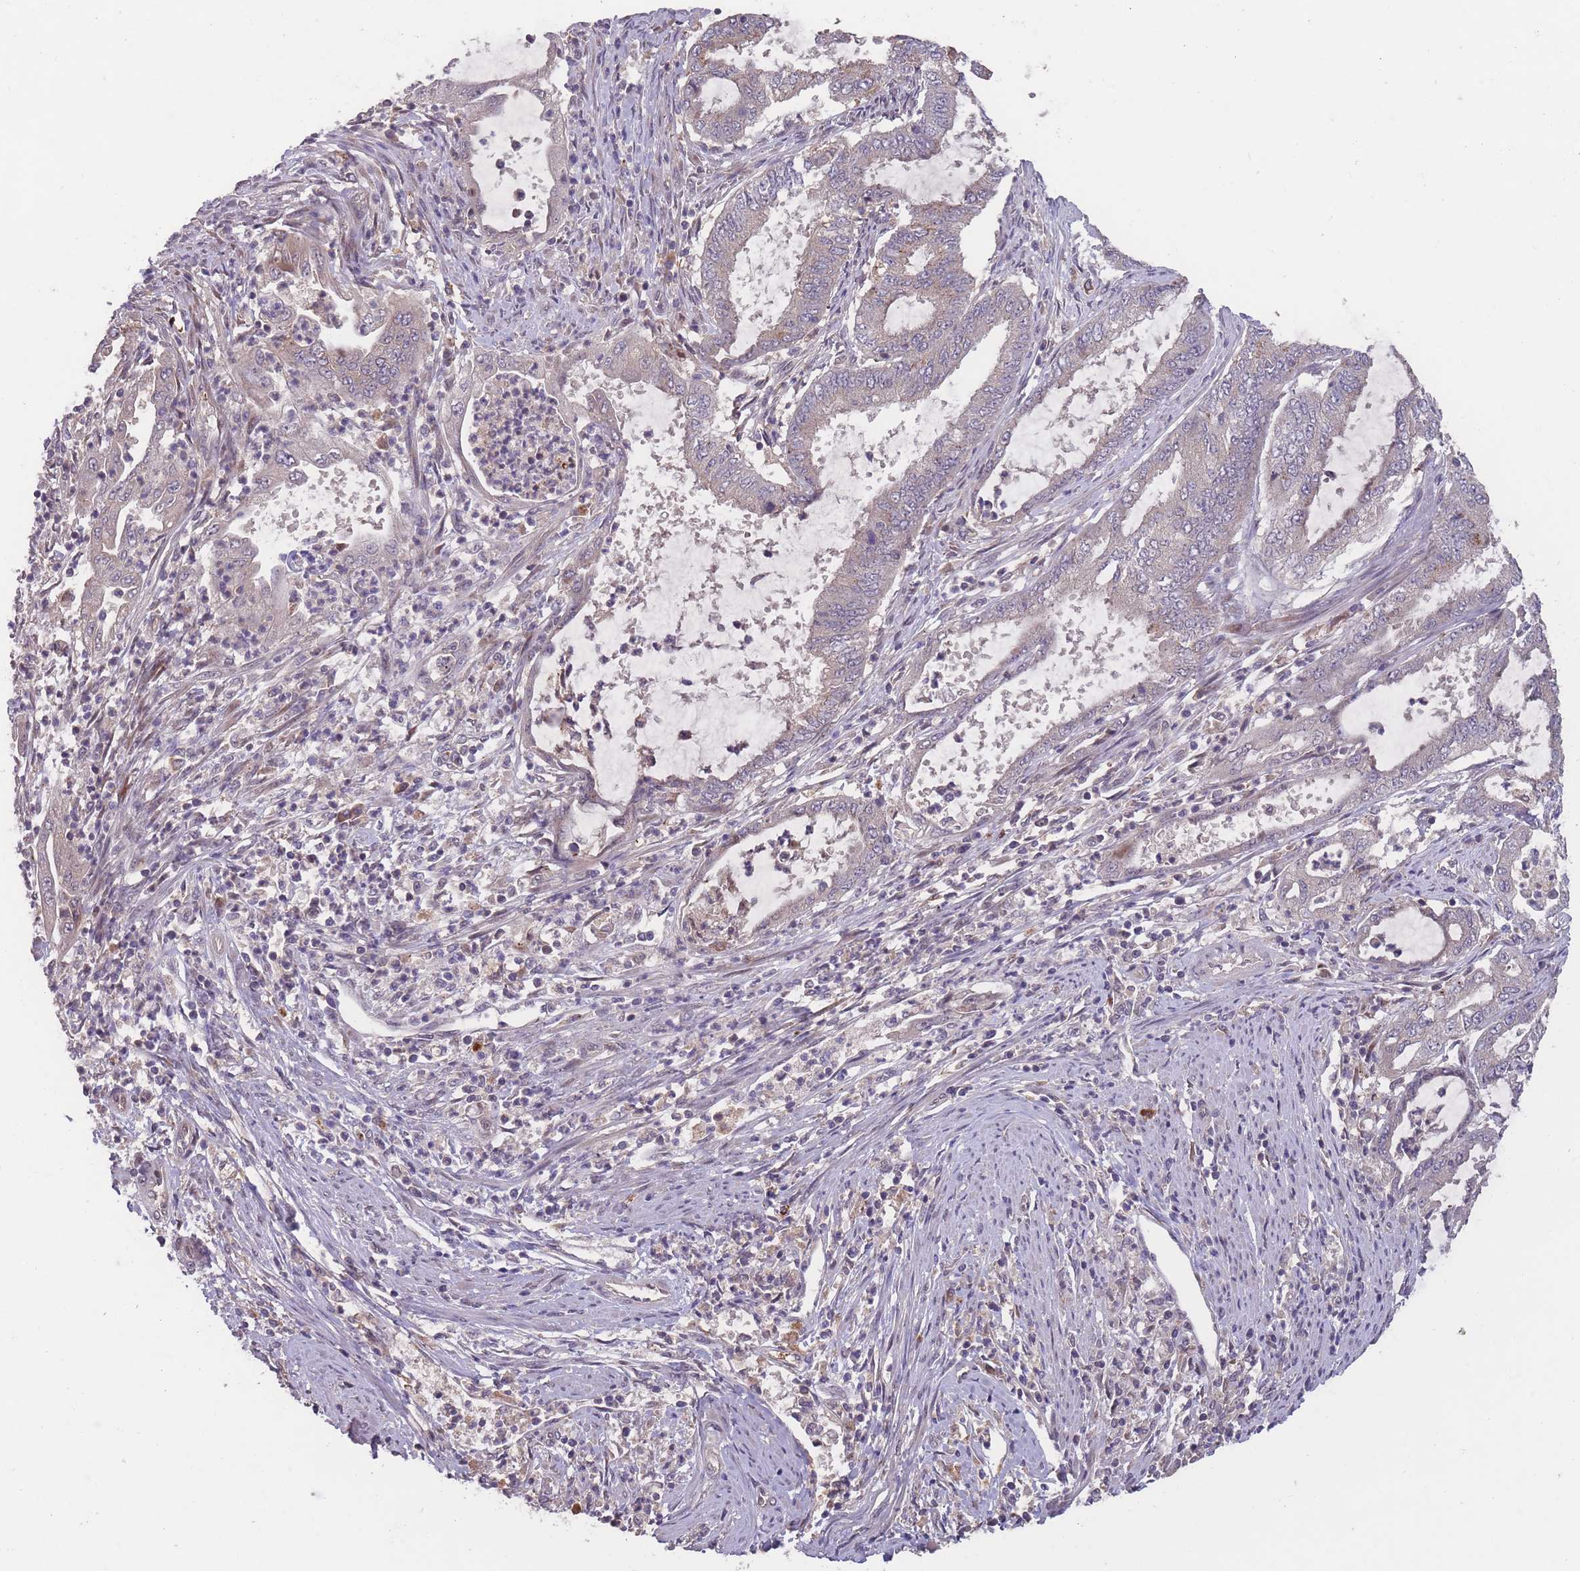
{"staining": {"intensity": "moderate", "quantity": "<25%", "location": "cytoplasmic/membranous"}, "tissue": "endometrial cancer", "cell_type": "Tumor cells", "image_type": "cancer", "snomed": [{"axis": "morphology", "description": "Adenocarcinoma, NOS"}, {"axis": "topography", "description": "Endometrium"}], "caption": "This photomicrograph exhibits endometrial cancer stained with IHC to label a protein in brown. The cytoplasmic/membranous of tumor cells show moderate positivity for the protein. Nuclei are counter-stained blue.", "gene": "SECTM1", "patient": {"sex": "female", "age": 51}}